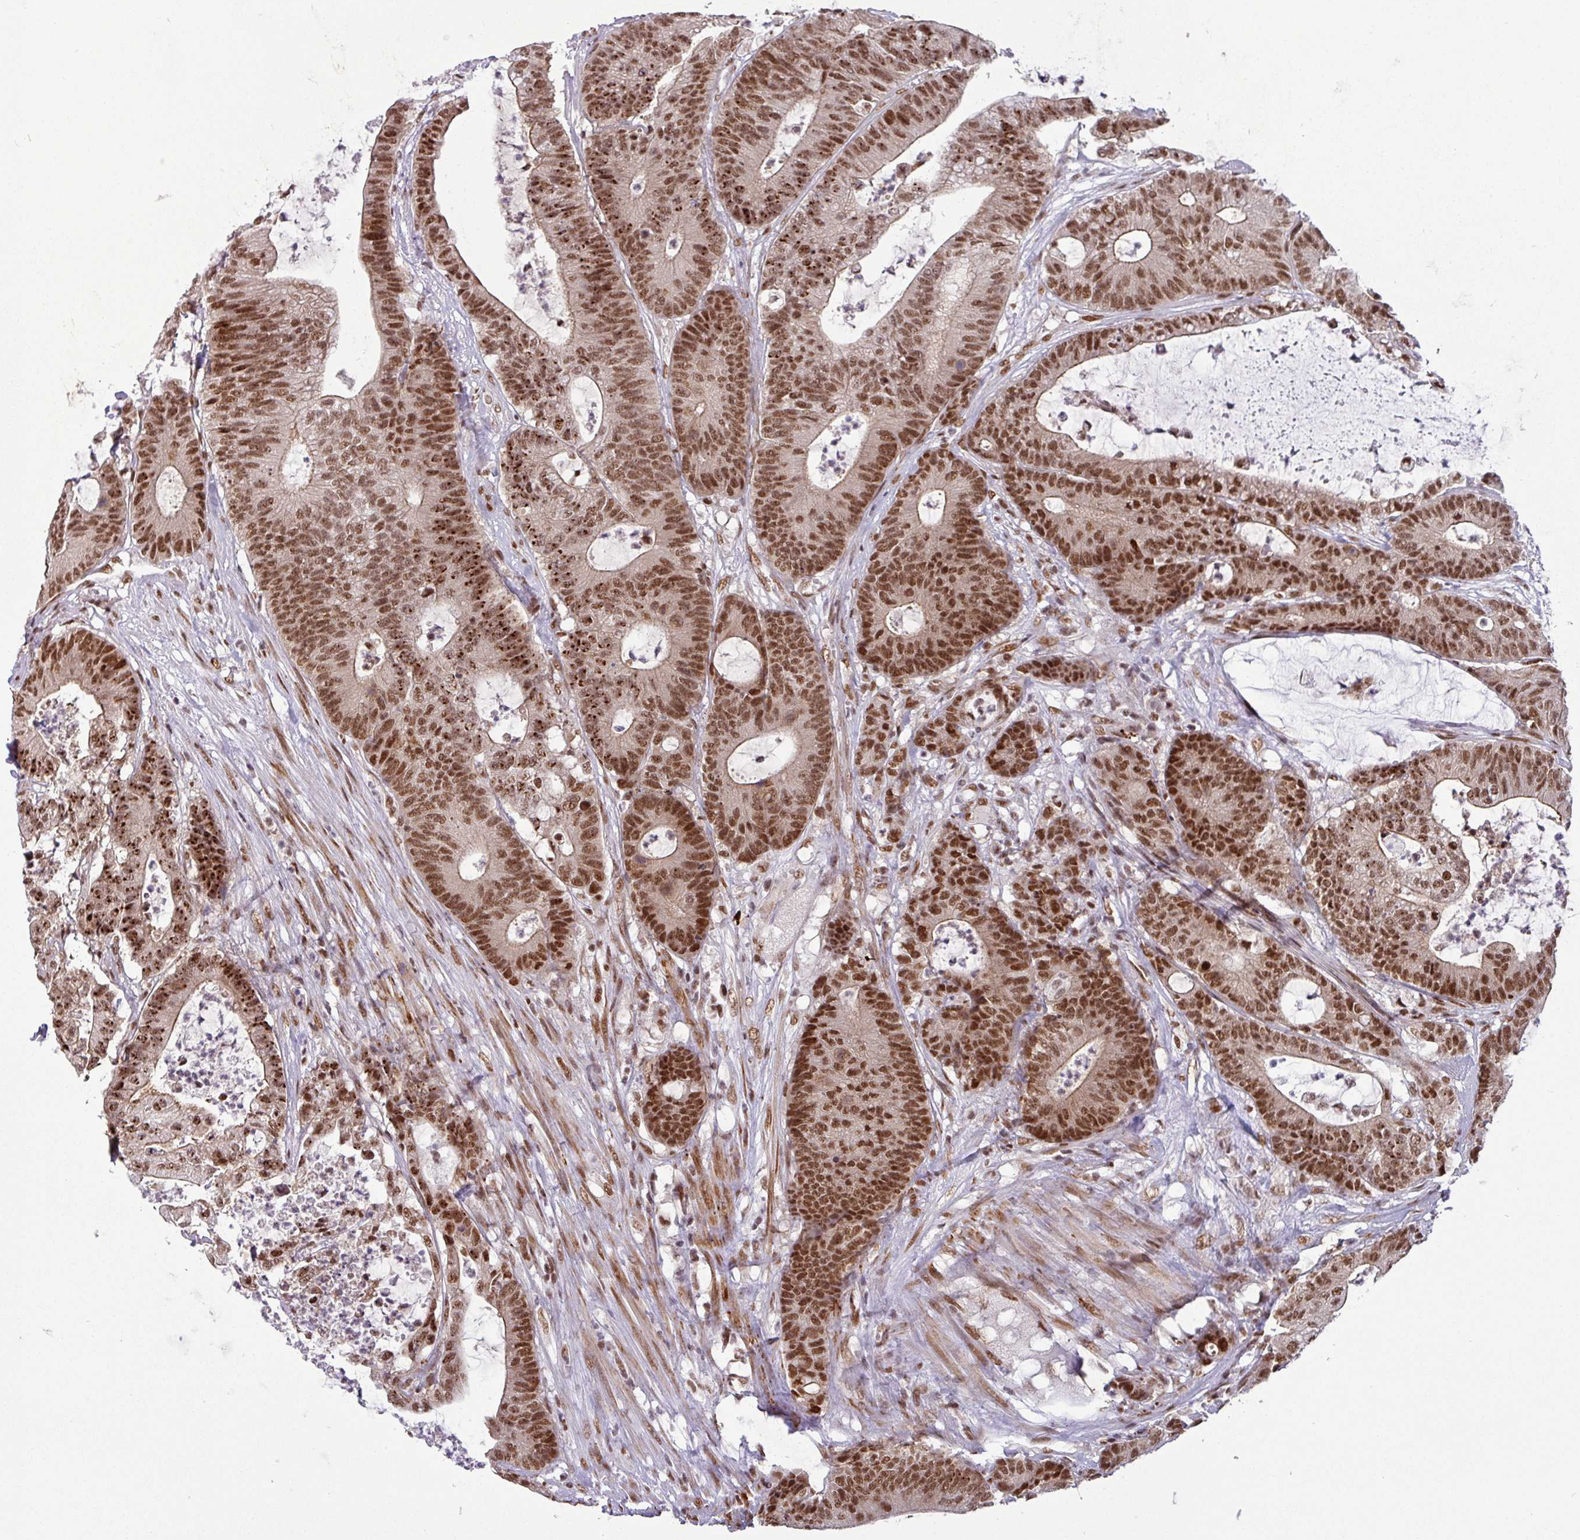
{"staining": {"intensity": "strong", "quantity": ">75%", "location": "nuclear"}, "tissue": "colorectal cancer", "cell_type": "Tumor cells", "image_type": "cancer", "snomed": [{"axis": "morphology", "description": "Adenocarcinoma, NOS"}, {"axis": "topography", "description": "Colon"}], "caption": "Human colorectal adenocarcinoma stained for a protein (brown) reveals strong nuclear positive expression in about >75% of tumor cells.", "gene": "SRSF2", "patient": {"sex": "female", "age": 84}}